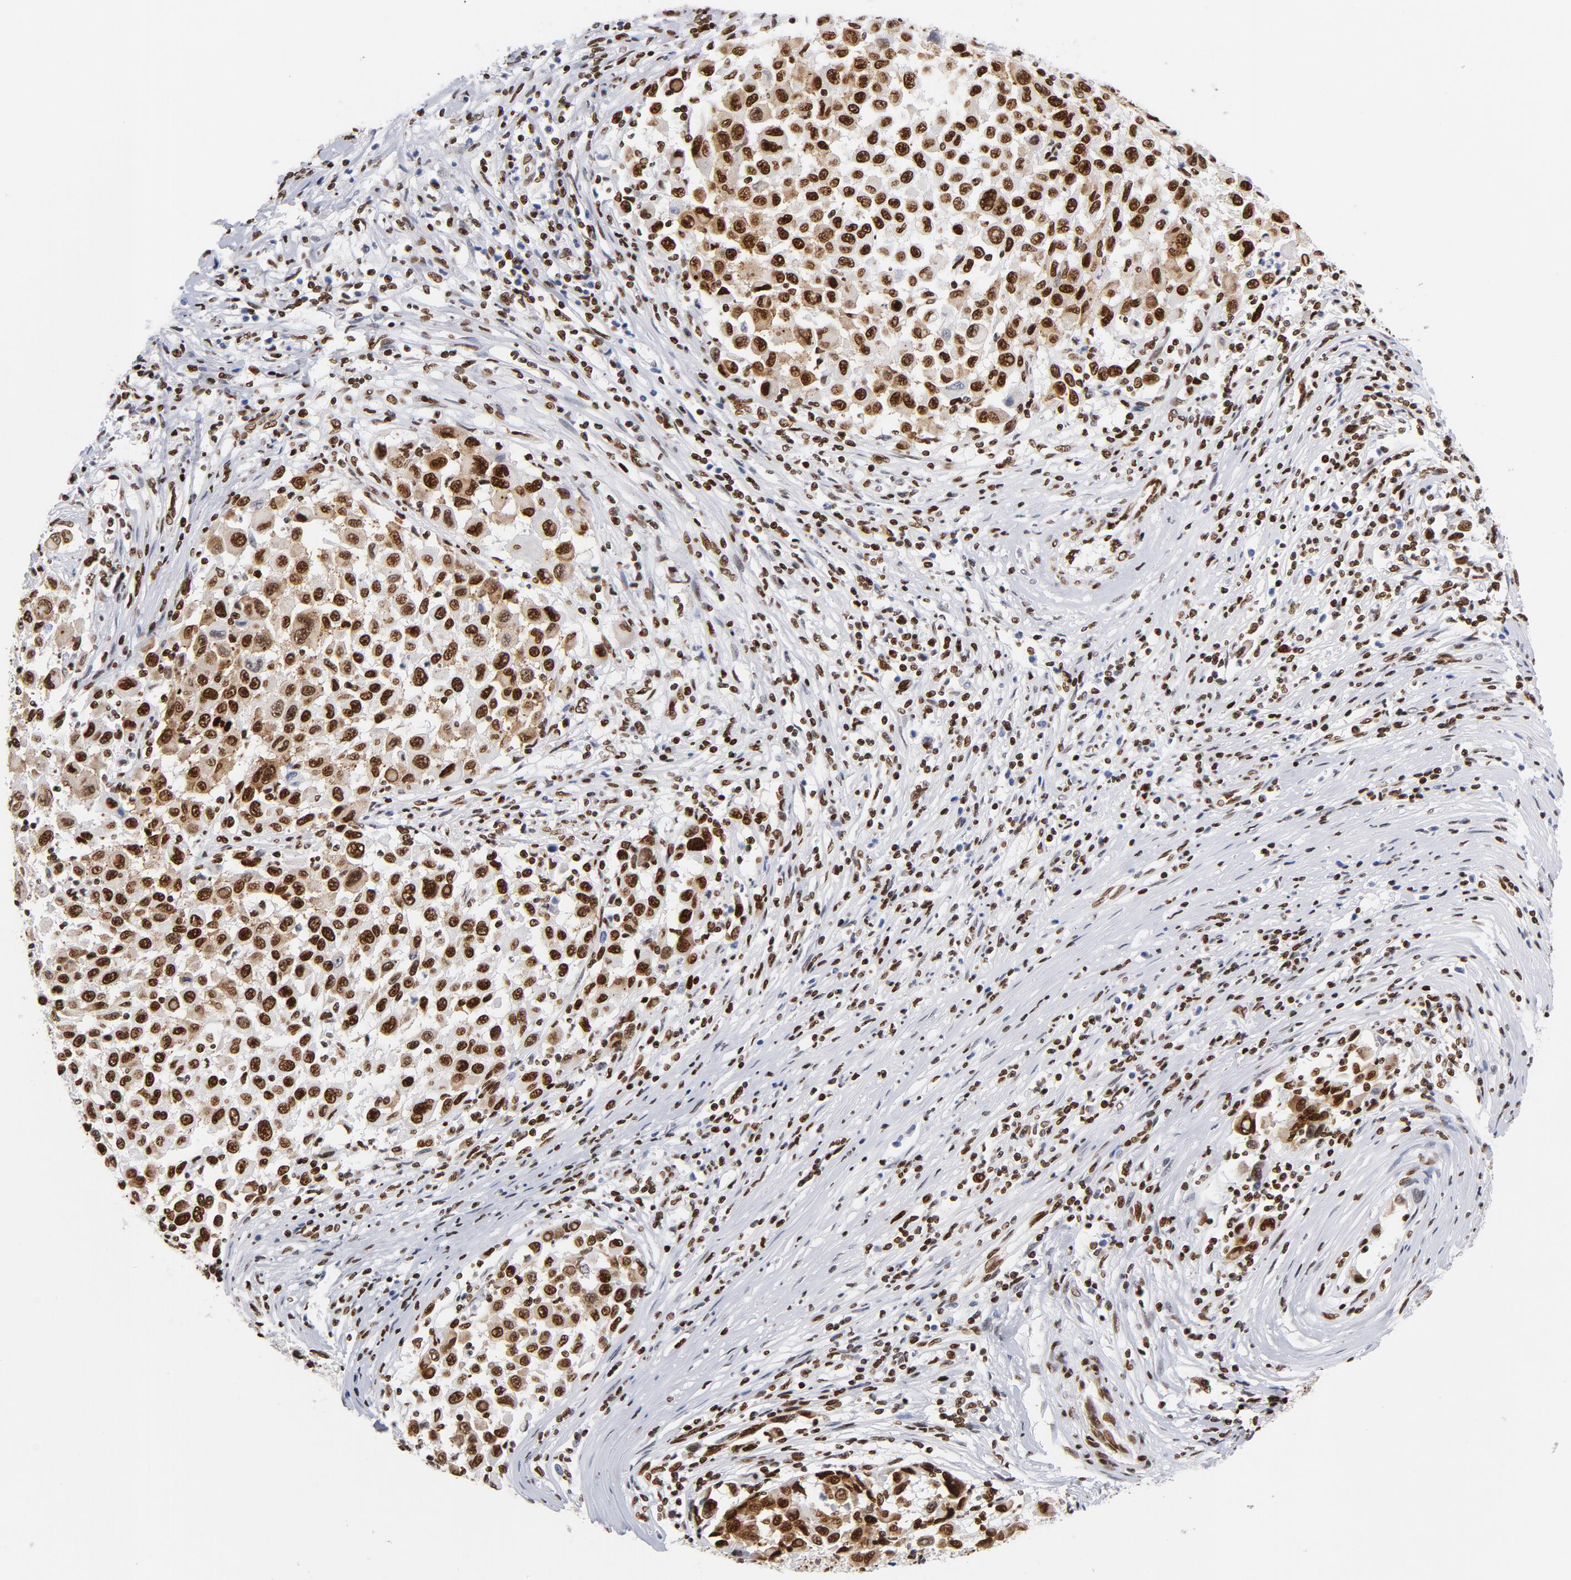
{"staining": {"intensity": "strong", "quantity": ">75%", "location": "nuclear"}, "tissue": "melanoma", "cell_type": "Tumor cells", "image_type": "cancer", "snomed": [{"axis": "morphology", "description": "Malignant melanoma, Metastatic site"}, {"axis": "topography", "description": "Lymph node"}], "caption": "Malignant melanoma (metastatic site) tissue displays strong nuclear expression in about >75% of tumor cells, visualized by immunohistochemistry.", "gene": "TOP2B", "patient": {"sex": "male", "age": 61}}